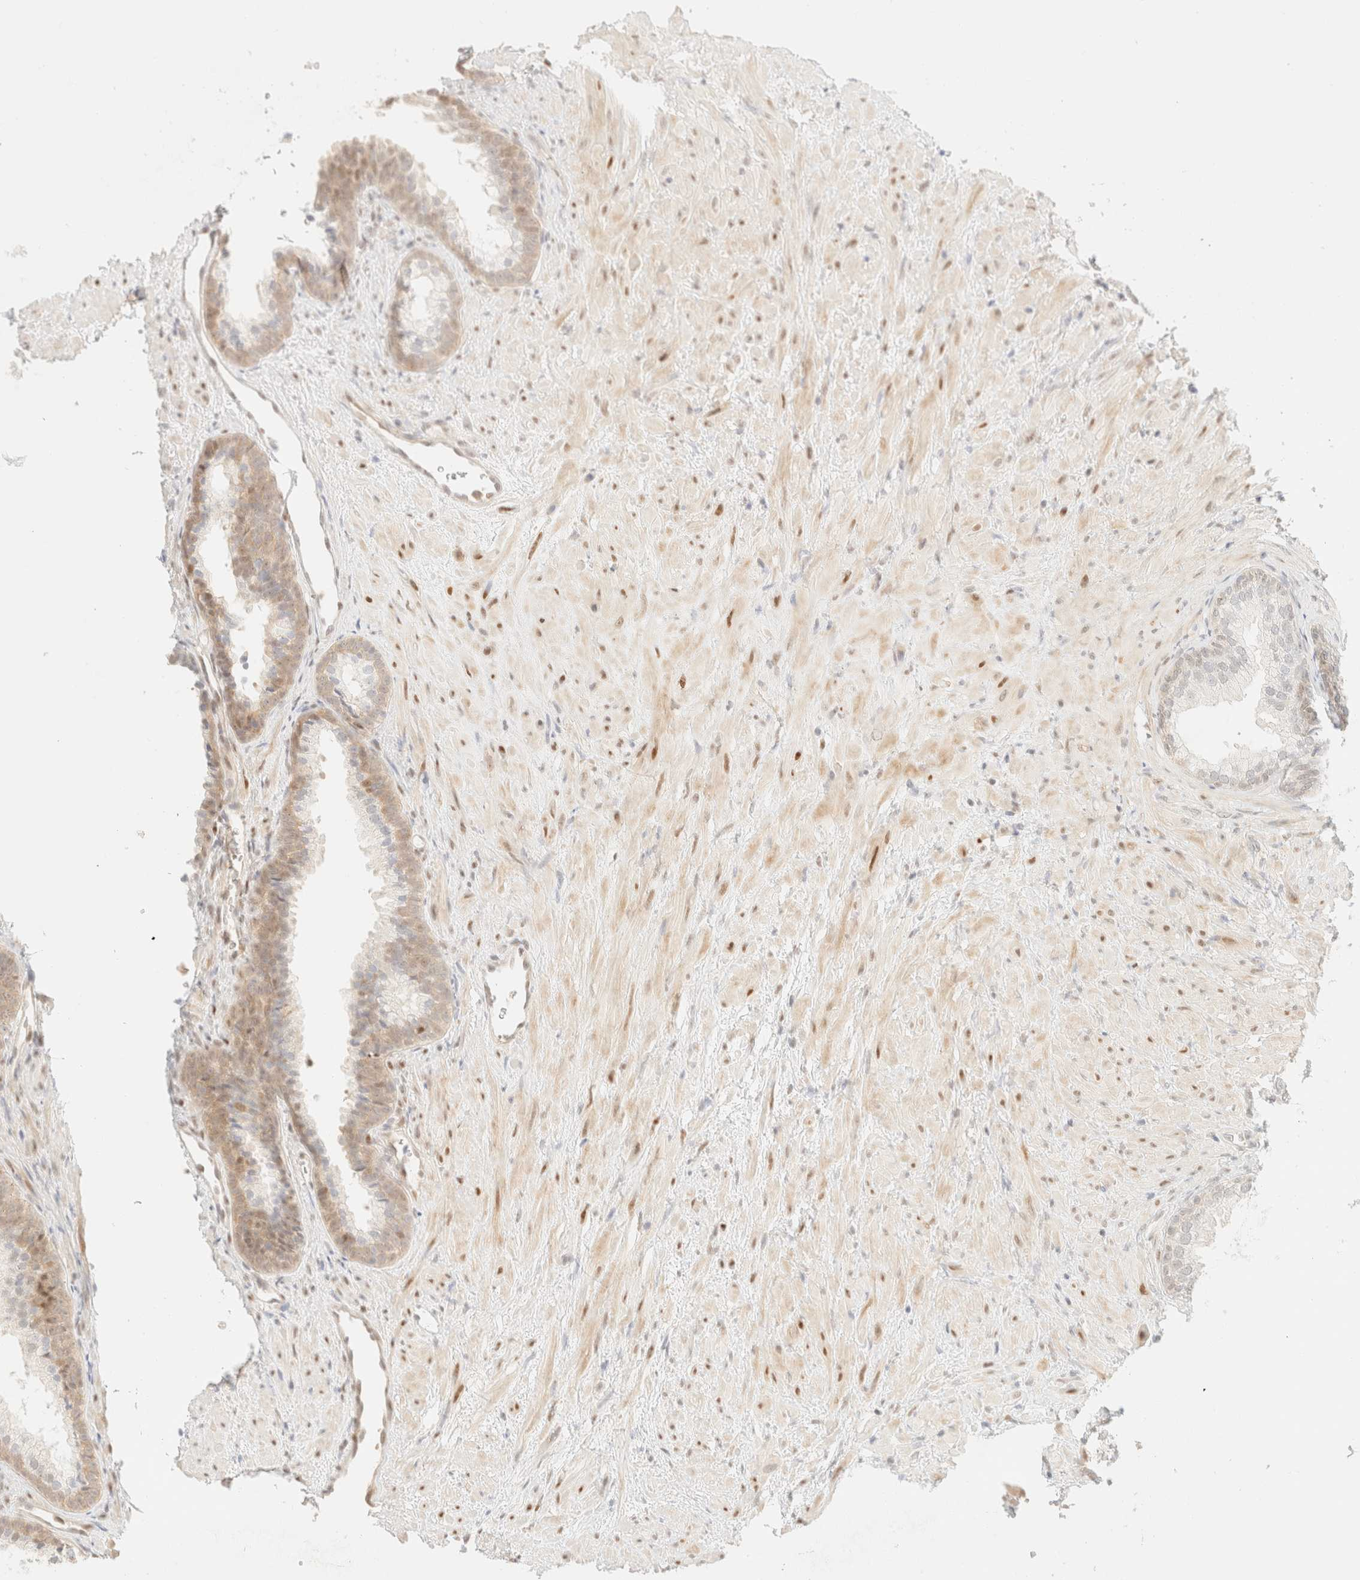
{"staining": {"intensity": "weak", "quantity": "<25%", "location": "cytoplasmic/membranous,nuclear"}, "tissue": "prostate", "cell_type": "Glandular cells", "image_type": "normal", "snomed": [{"axis": "morphology", "description": "Normal tissue, NOS"}, {"axis": "topography", "description": "Prostate"}], "caption": "Glandular cells show no significant protein positivity in benign prostate. The staining was performed using DAB to visualize the protein expression in brown, while the nuclei were stained in blue with hematoxylin (Magnification: 20x).", "gene": "TSR1", "patient": {"sex": "male", "age": 76}}